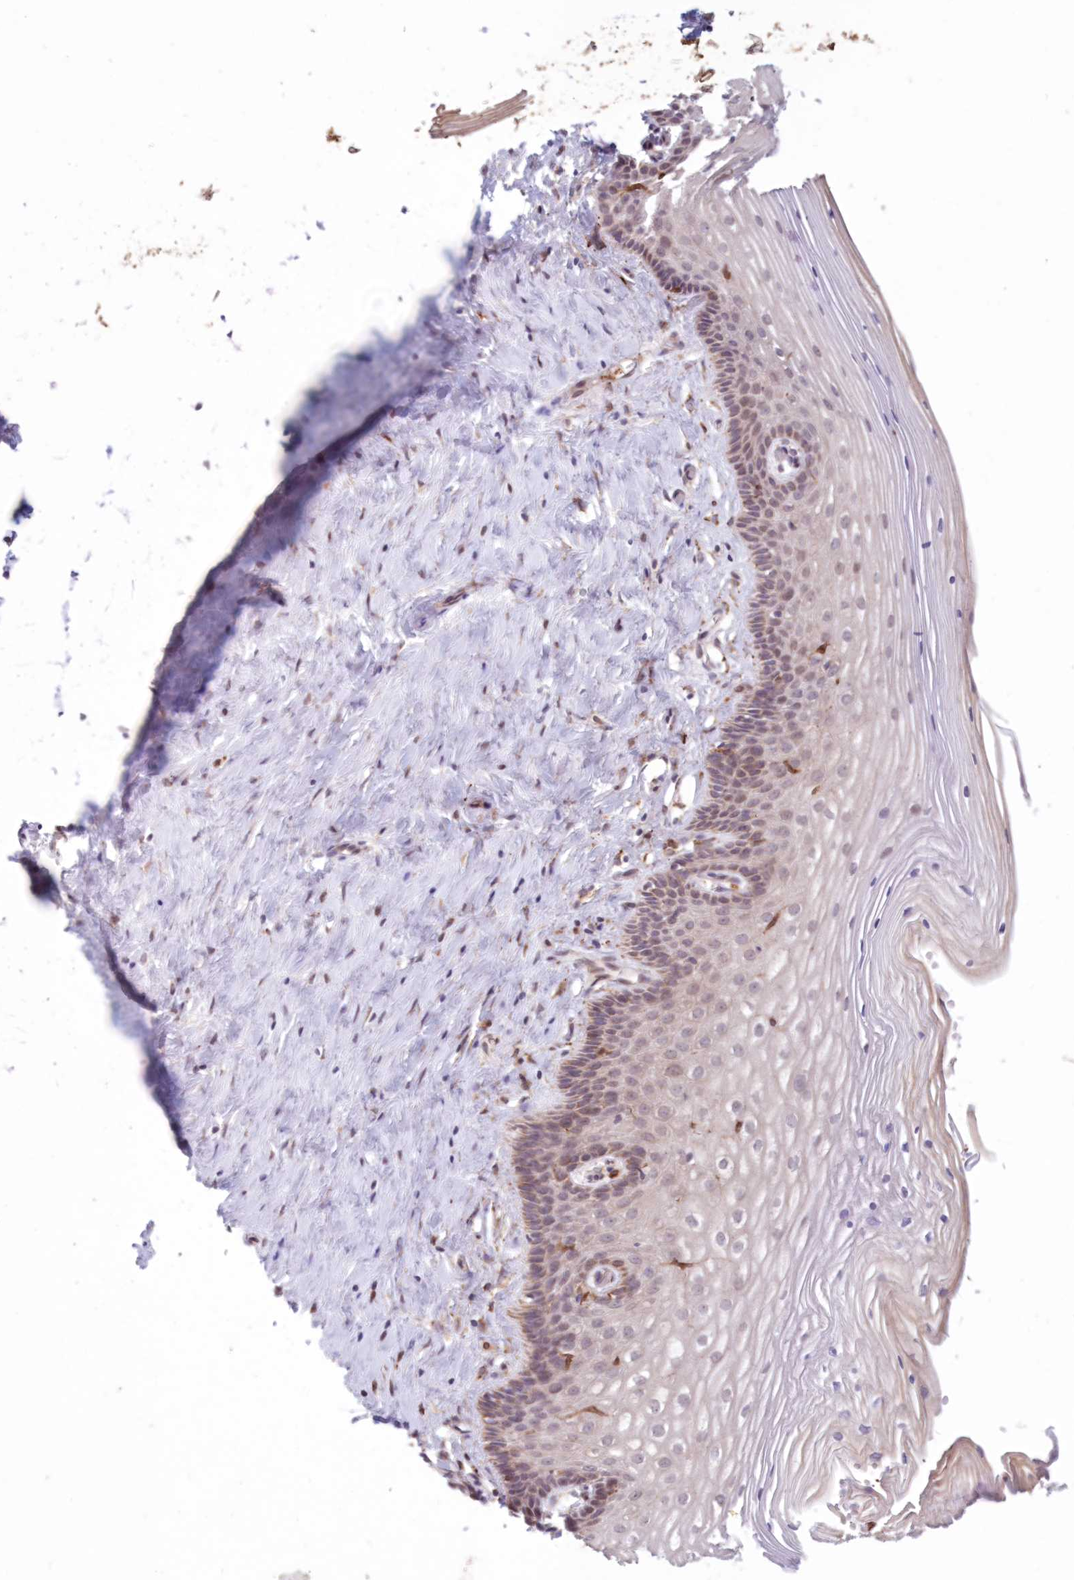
{"staining": {"intensity": "weak", "quantity": "25%-75%", "location": "cytoplasmic/membranous"}, "tissue": "cervix", "cell_type": "Glandular cells", "image_type": "normal", "snomed": [{"axis": "morphology", "description": "Normal tissue, NOS"}, {"axis": "topography", "description": "Cervix"}], "caption": "Immunohistochemistry staining of benign cervix, which displays low levels of weak cytoplasmic/membranous expression in approximately 25%-75% of glandular cells indicating weak cytoplasmic/membranous protein positivity. The staining was performed using DAB (3,3'-diaminobenzidine) (brown) for protein detection and nuclei were counterstained in hematoxylin (blue).", "gene": "PCYOX1L", "patient": {"sex": "female", "age": 33}}